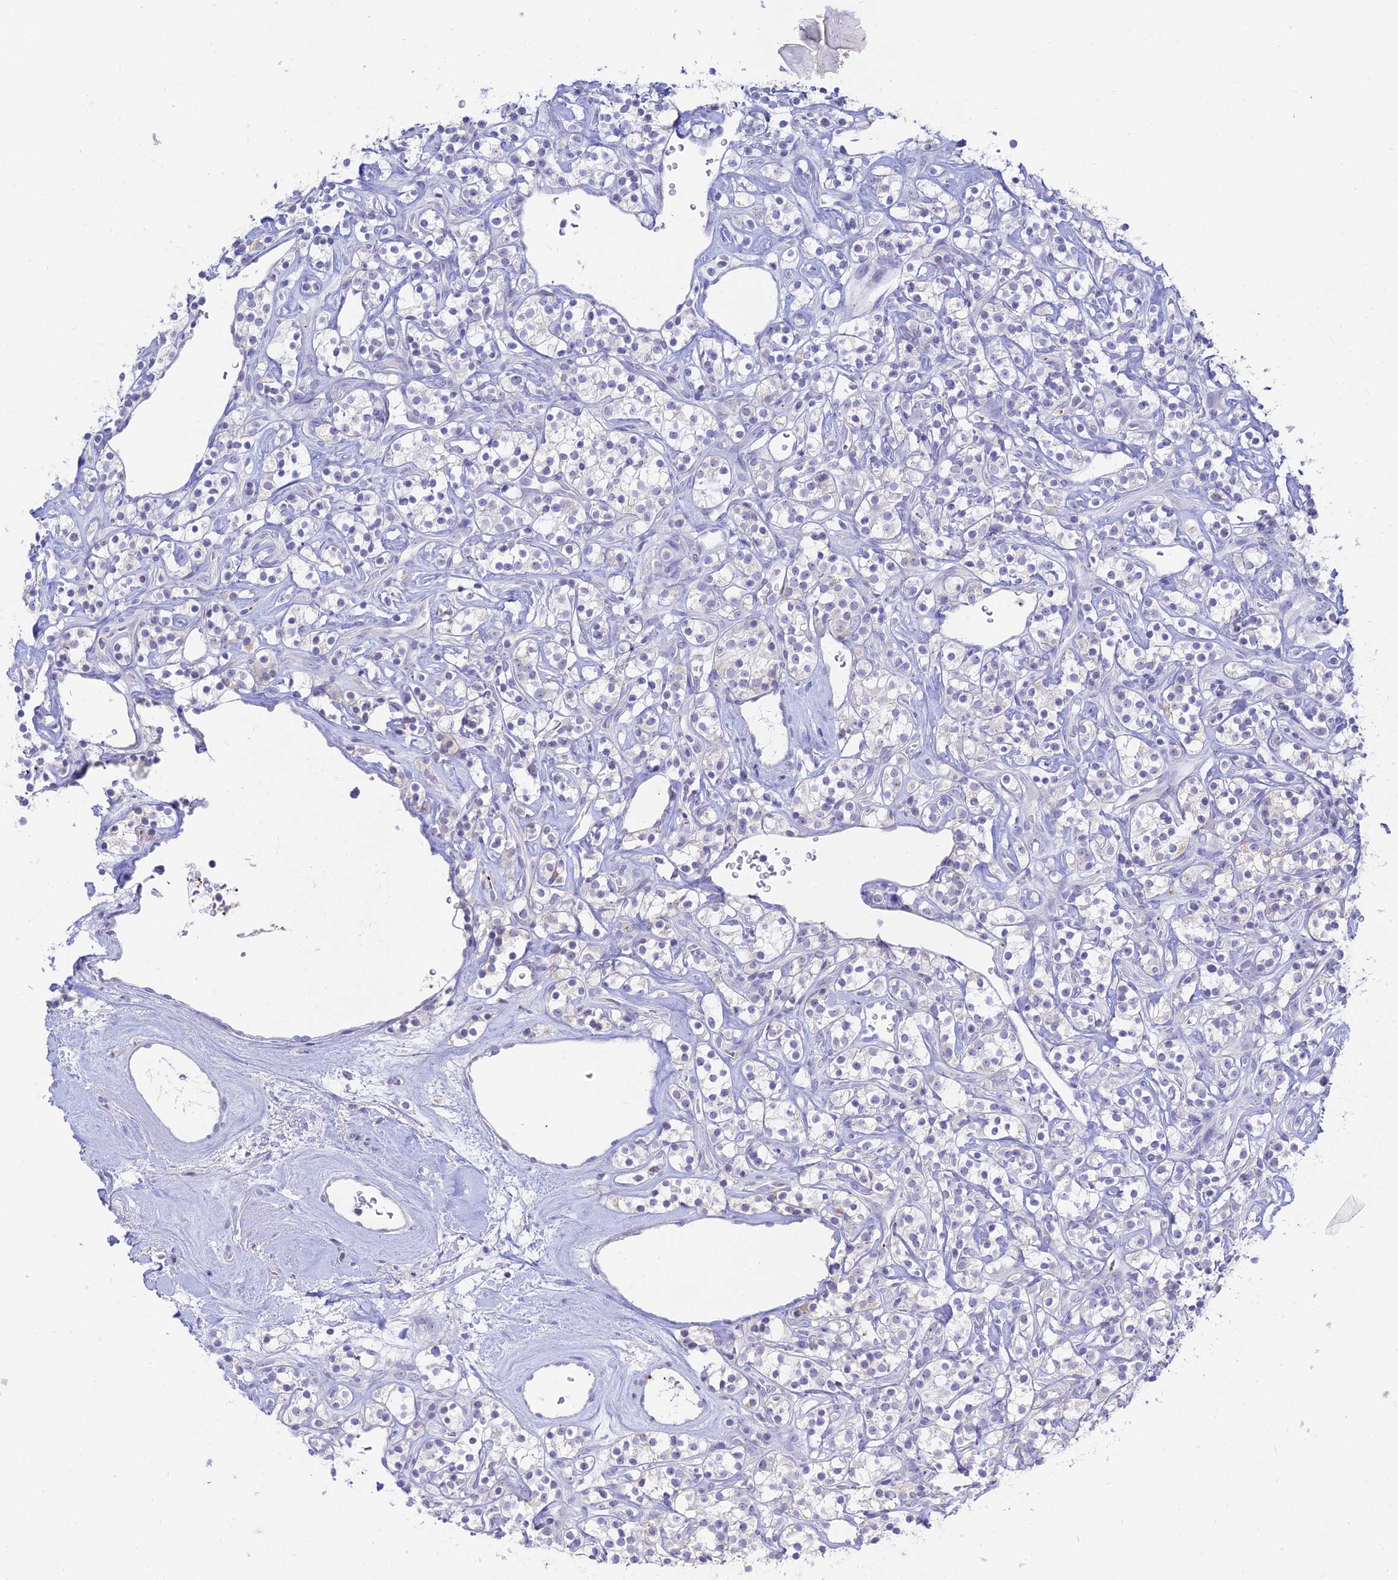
{"staining": {"intensity": "negative", "quantity": "none", "location": "none"}, "tissue": "renal cancer", "cell_type": "Tumor cells", "image_type": "cancer", "snomed": [{"axis": "morphology", "description": "Adenocarcinoma, NOS"}, {"axis": "topography", "description": "Kidney"}], "caption": "This micrograph is of adenocarcinoma (renal) stained with immunohistochemistry (IHC) to label a protein in brown with the nuclei are counter-stained blue. There is no positivity in tumor cells.", "gene": "TMEM40", "patient": {"sex": "male", "age": 77}}